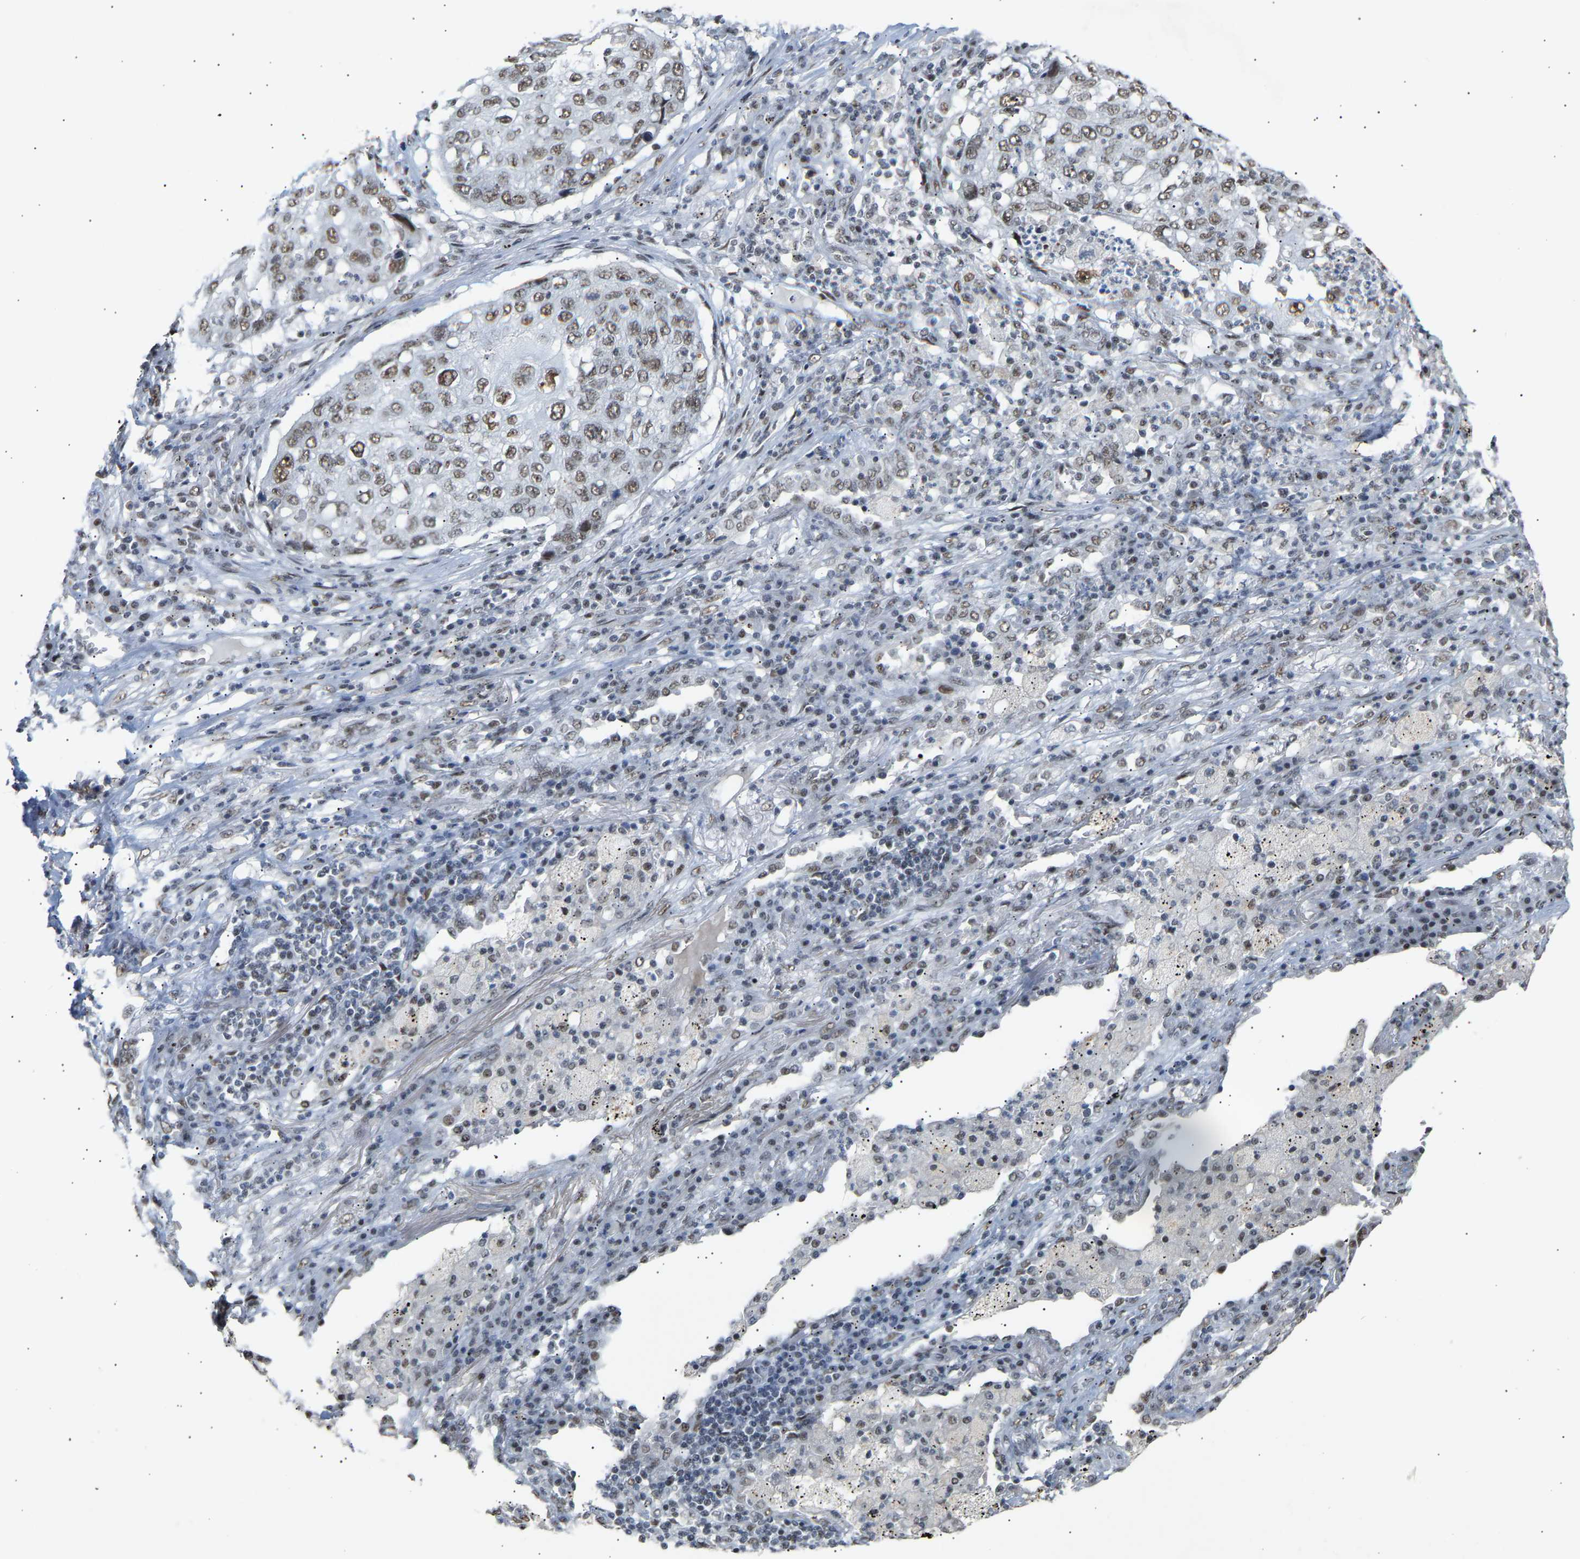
{"staining": {"intensity": "moderate", "quantity": ">75%", "location": "nuclear"}, "tissue": "lung cancer", "cell_type": "Tumor cells", "image_type": "cancer", "snomed": [{"axis": "morphology", "description": "Squamous cell carcinoma, NOS"}, {"axis": "topography", "description": "Lung"}], "caption": "An image of lung cancer (squamous cell carcinoma) stained for a protein demonstrates moderate nuclear brown staining in tumor cells.", "gene": "NELFB", "patient": {"sex": "female", "age": 63}}